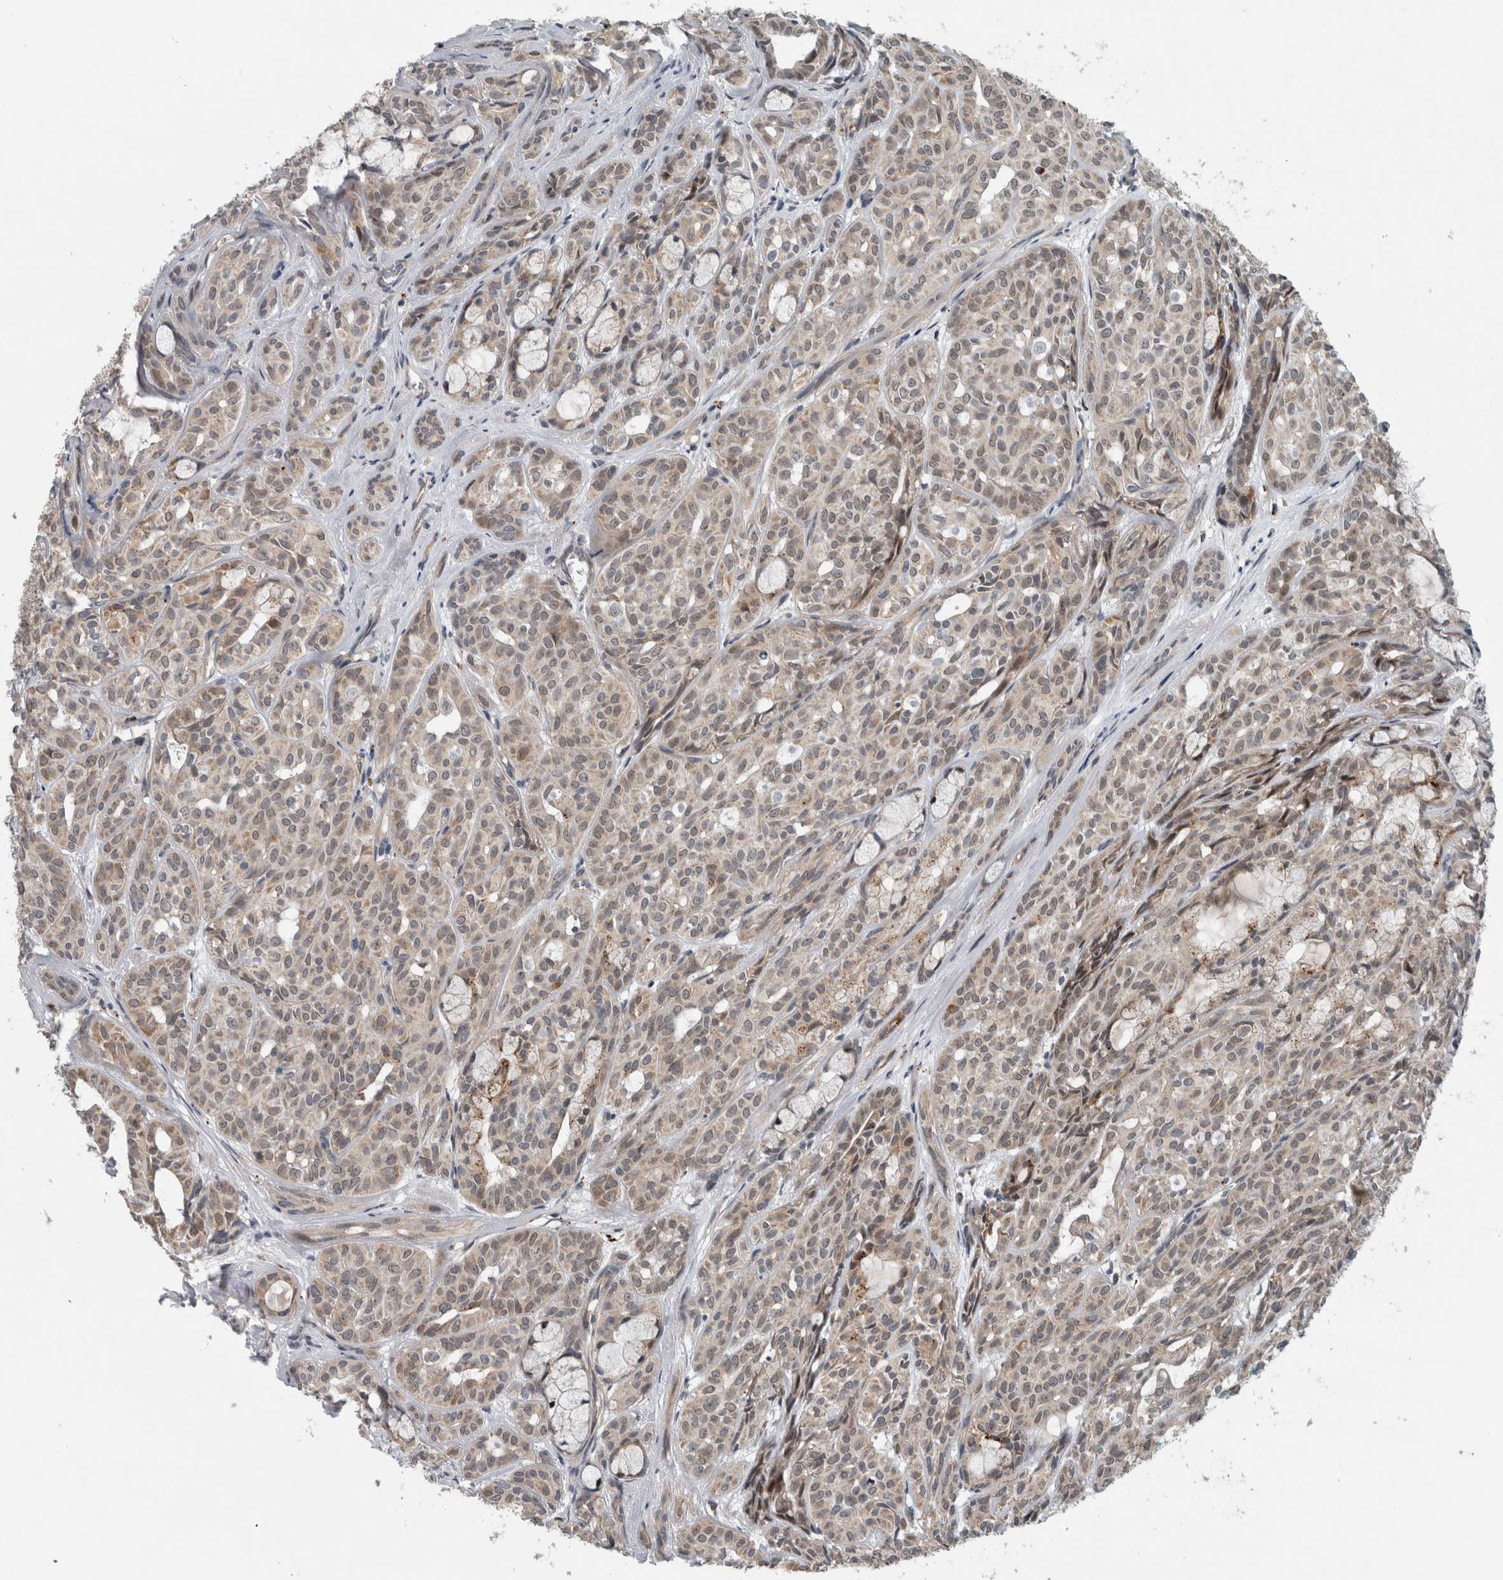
{"staining": {"intensity": "weak", "quantity": "25%-75%", "location": "cytoplasmic/membranous"}, "tissue": "head and neck cancer", "cell_type": "Tumor cells", "image_type": "cancer", "snomed": [{"axis": "morphology", "description": "Adenocarcinoma, NOS"}, {"axis": "topography", "description": "Salivary gland, NOS"}, {"axis": "topography", "description": "Head-Neck"}], "caption": "Head and neck cancer stained with a brown dye exhibits weak cytoplasmic/membranous positive positivity in about 25%-75% of tumor cells.", "gene": "GBA2", "patient": {"sex": "female", "age": 76}}